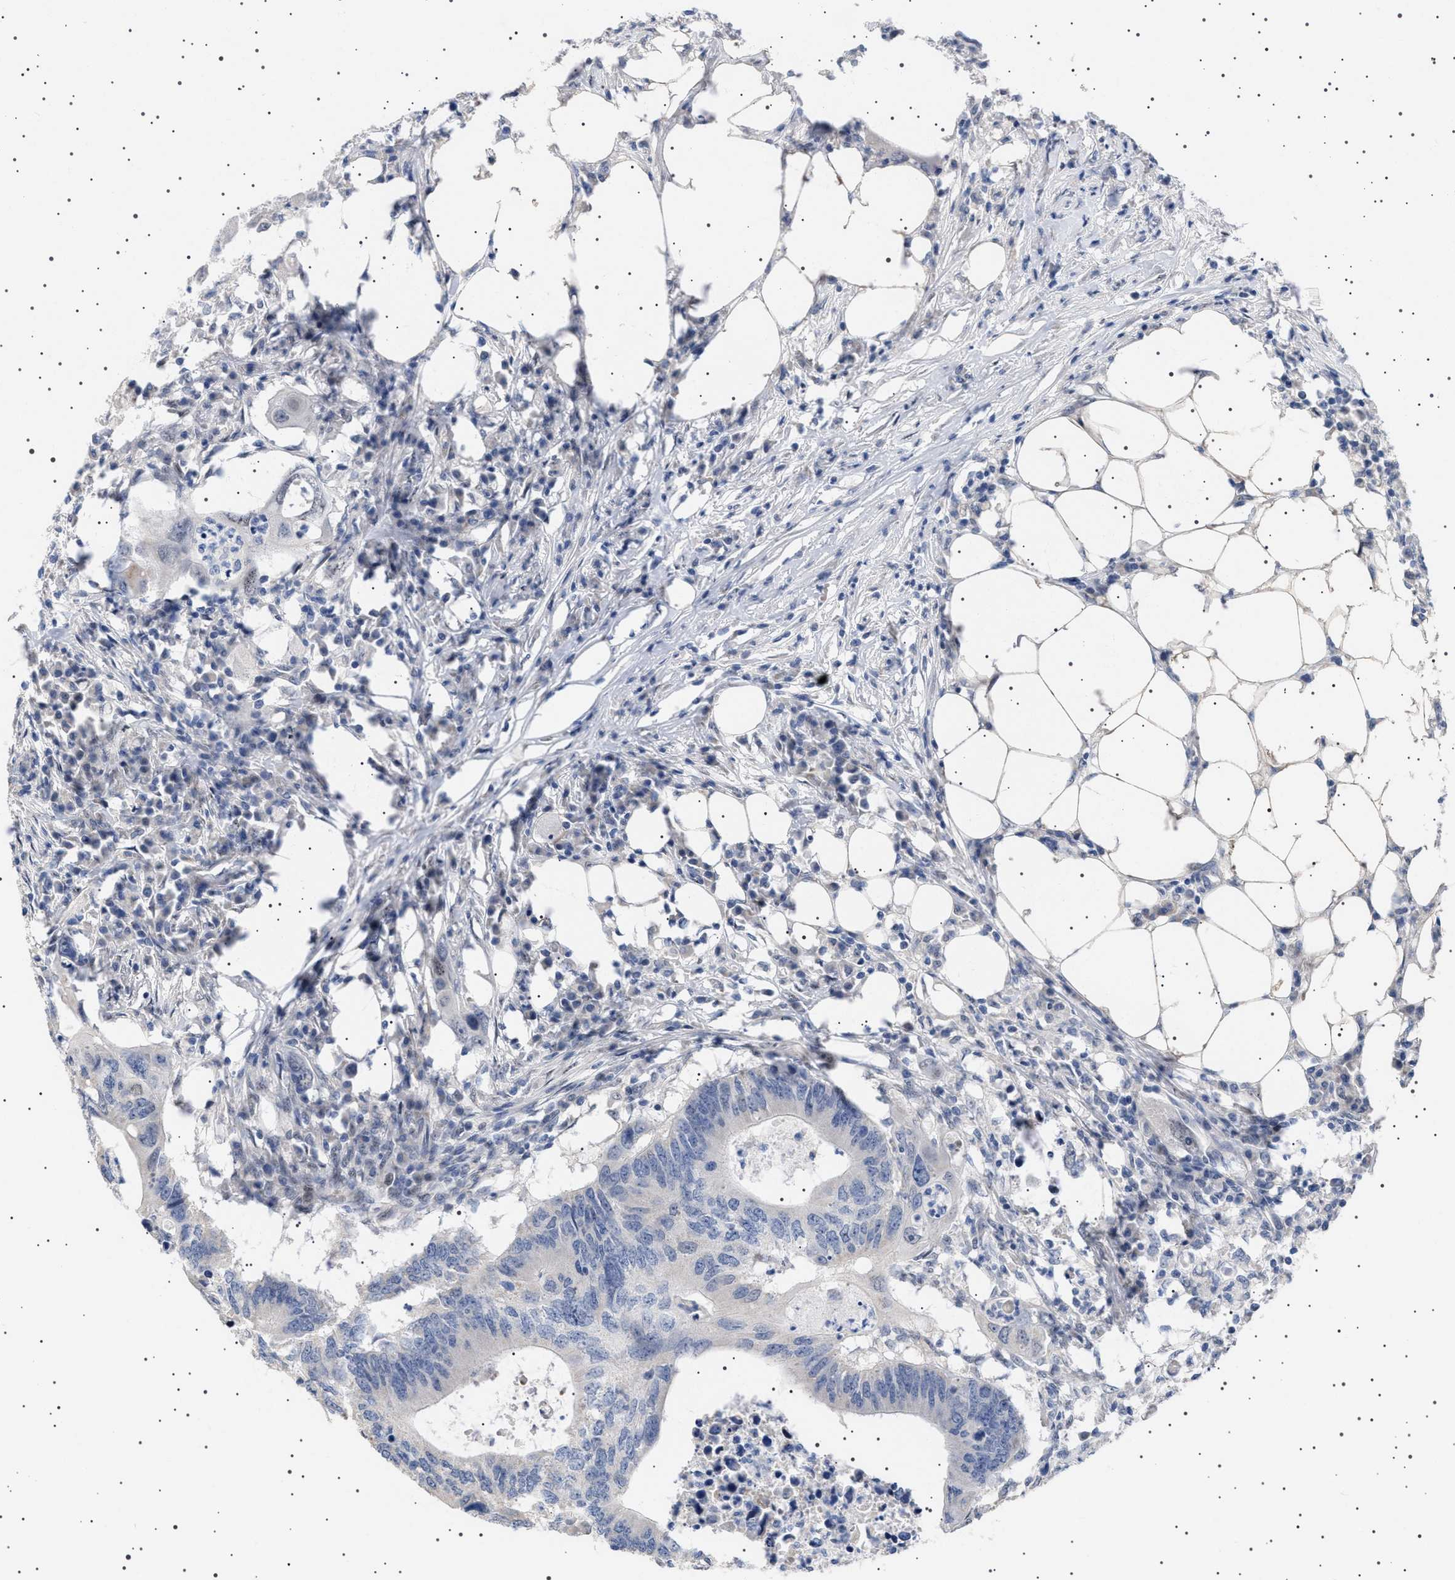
{"staining": {"intensity": "negative", "quantity": "none", "location": "none"}, "tissue": "colorectal cancer", "cell_type": "Tumor cells", "image_type": "cancer", "snomed": [{"axis": "morphology", "description": "Adenocarcinoma, NOS"}, {"axis": "topography", "description": "Colon"}], "caption": "Immunohistochemistry of colorectal cancer (adenocarcinoma) shows no positivity in tumor cells.", "gene": "HTR1A", "patient": {"sex": "male", "age": 71}}